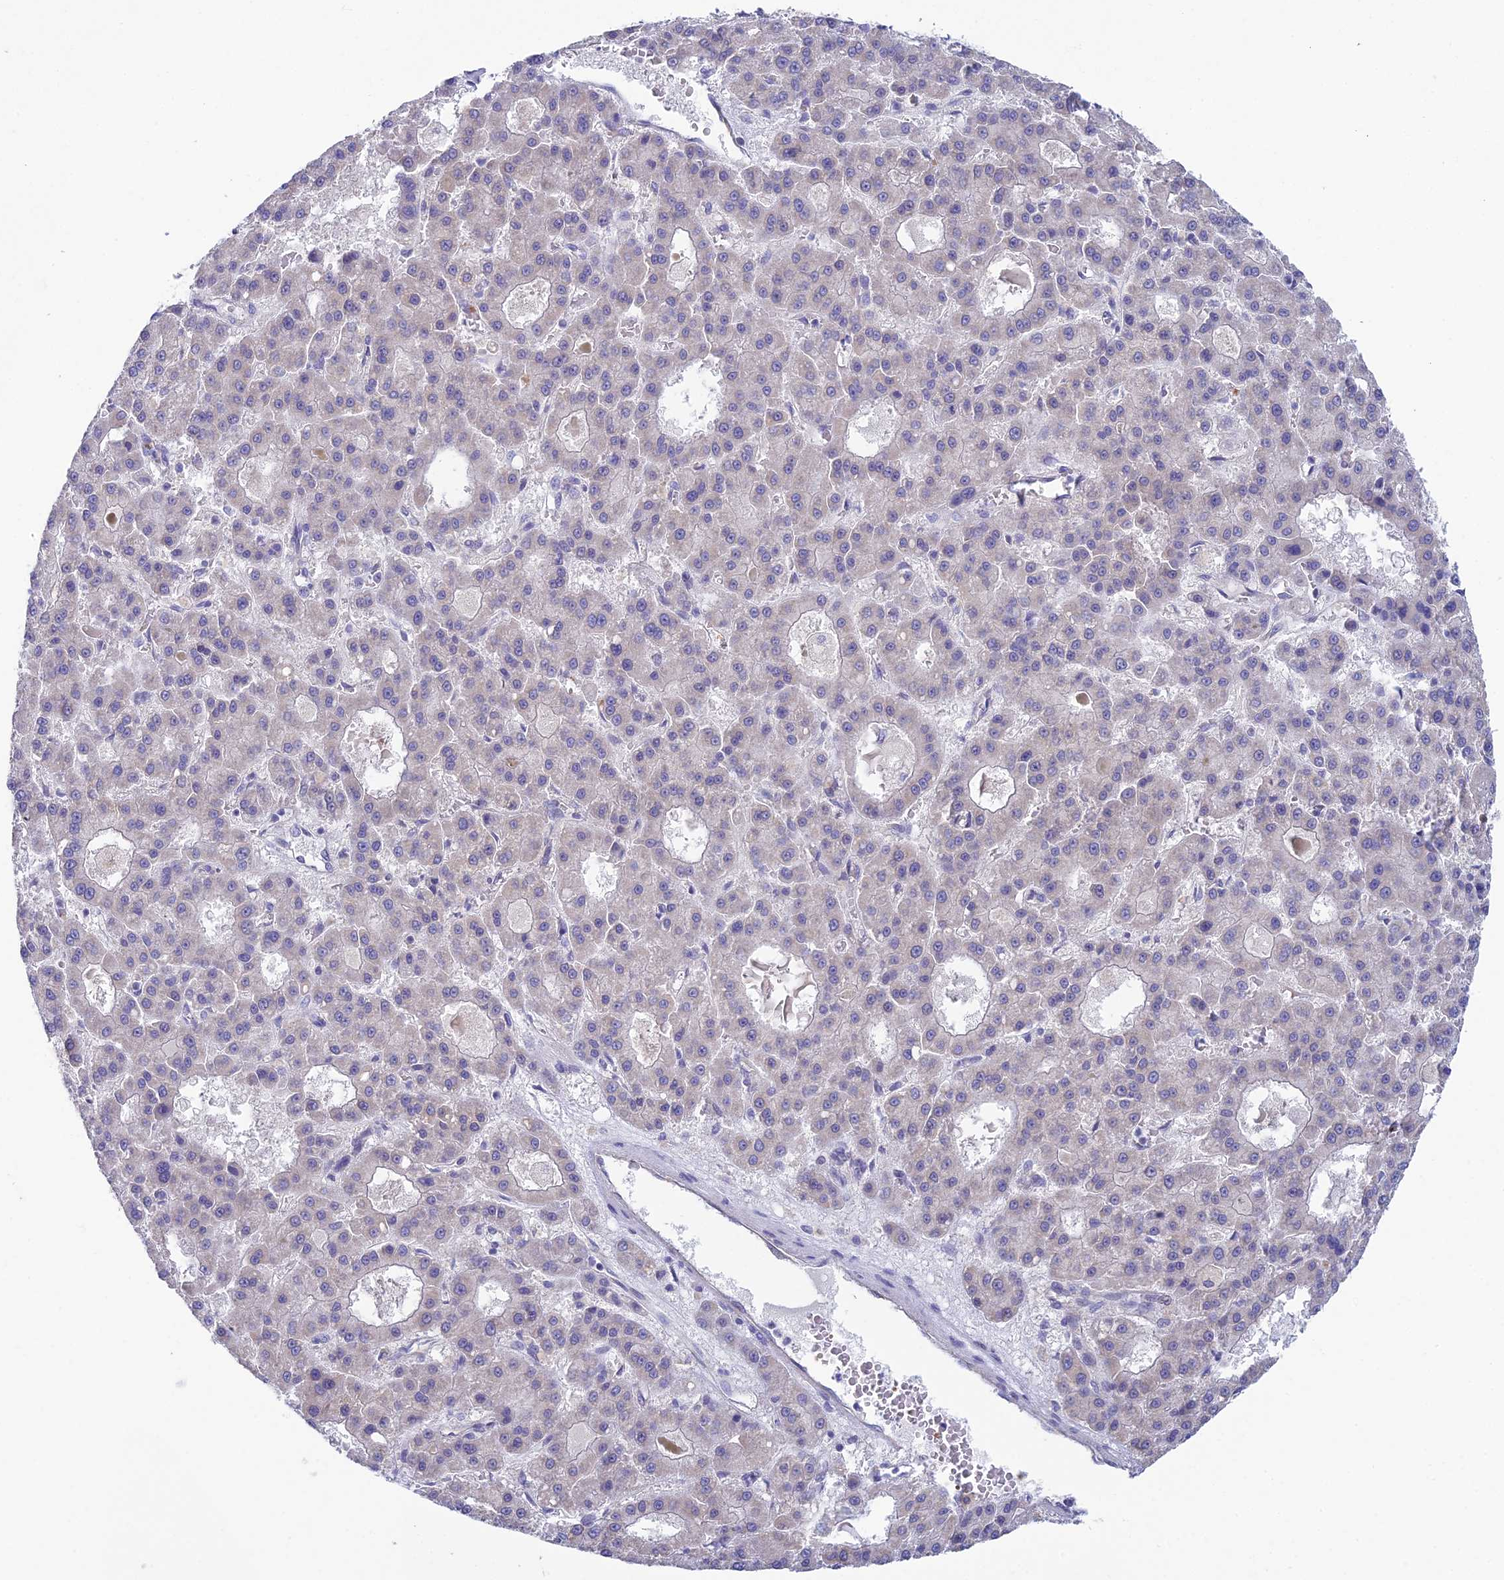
{"staining": {"intensity": "negative", "quantity": "none", "location": "none"}, "tissue": "liver cancer", "cell_type": "Tumor cells", "image_type": "cancer", "snomed": [{"axis": "morphology", "description": "Carcinoma, Hepatocellular, NOS"}, {"axis": "topography", "description": "Liver"}], "caption": "Liver cancer (hepatocellular carcinoma) was stained to show a protein in brown. There is no significant positivity in tumor cells. The staining is performed using DAB brown chromogen with nuclei counter-stained in using hematoxylin.", "gene": "ZNF564", "patient": {"sex": "male", "age": 70}}